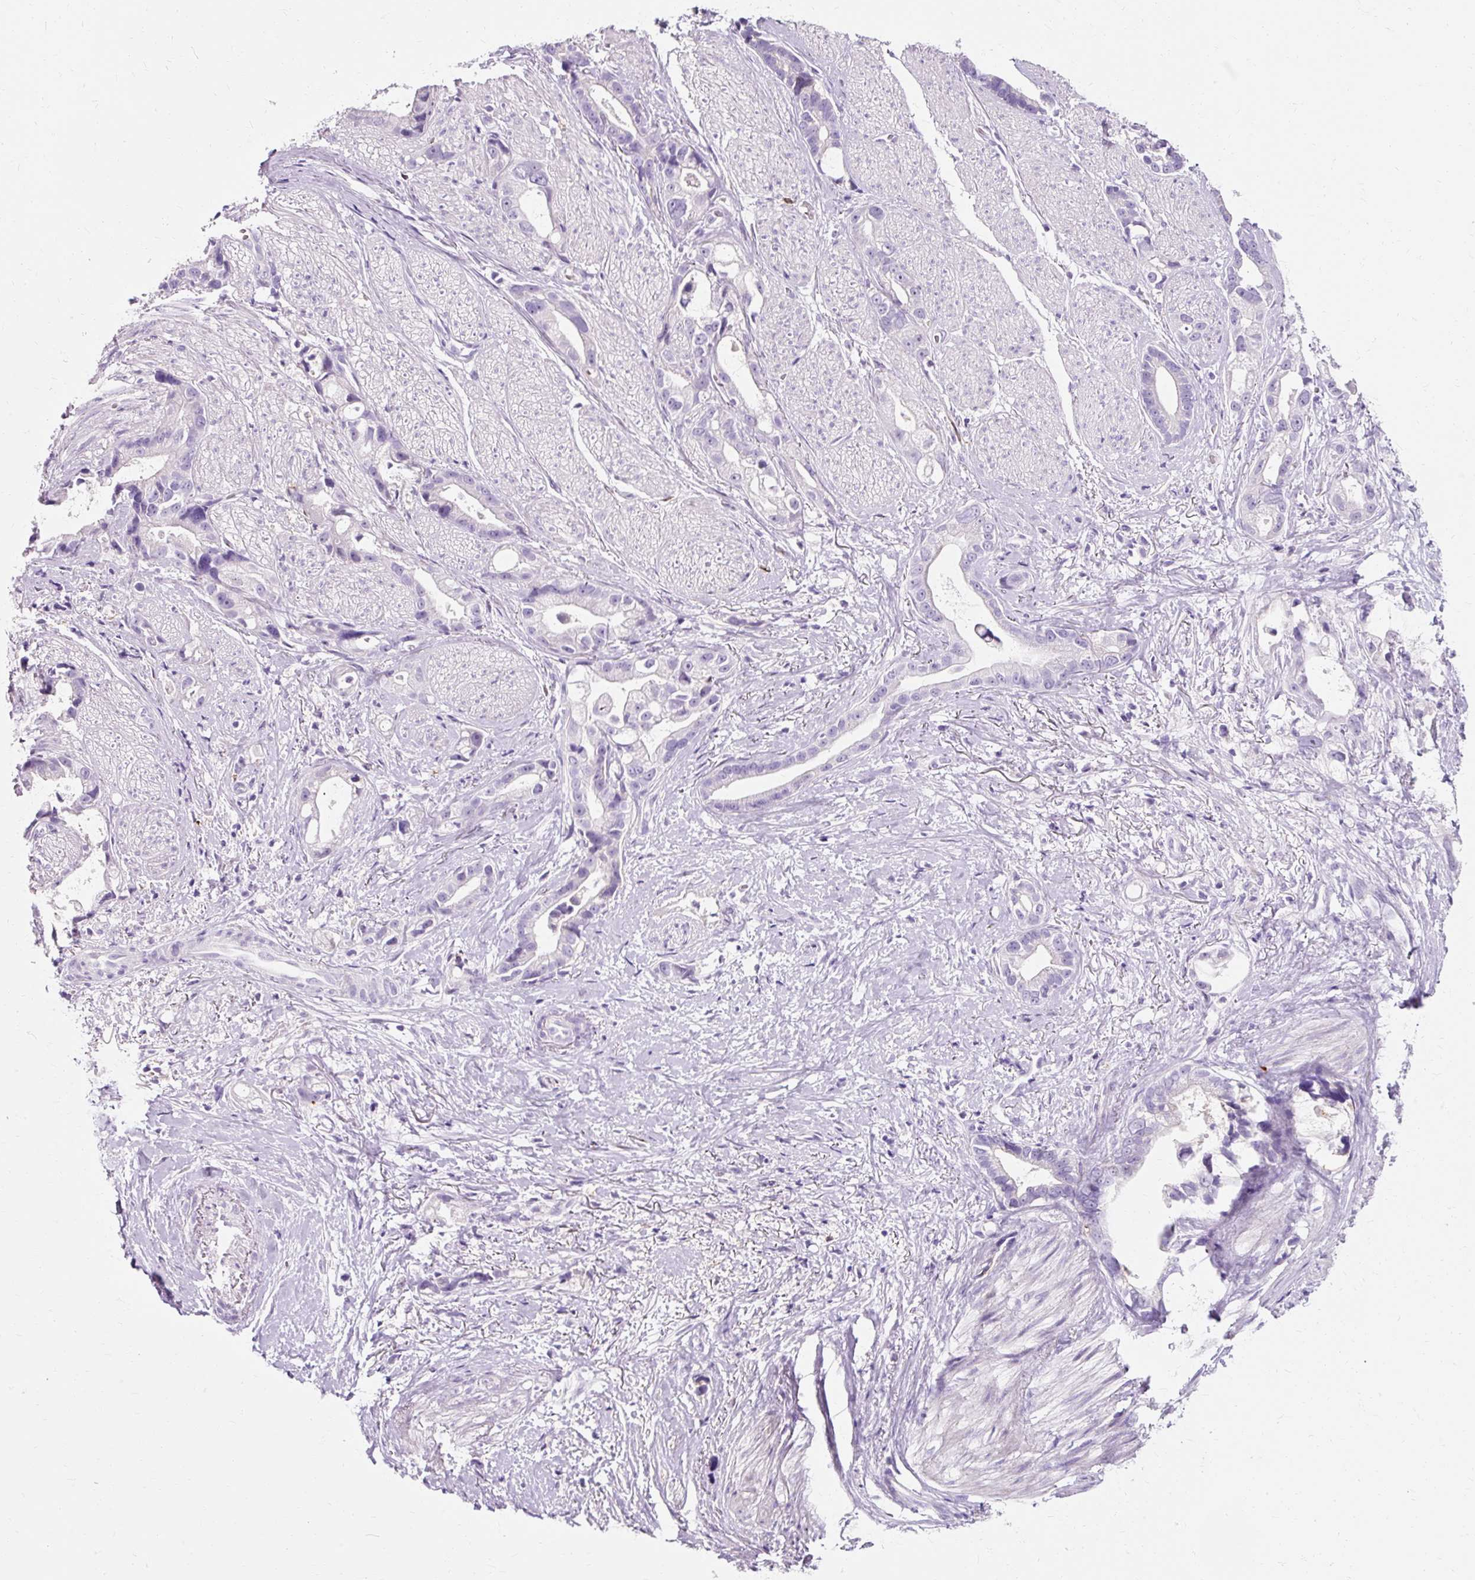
{"staining": {"intensity": "negative", "quantity": "none", "location": "none"}, "tissue": "stomach cancer", "cell_type": "Tumor cells", "image_type": "cancer", "snomed": [{"axis": "morphology", "description": "Adenocarcinoma, NOS"}, {"axis": "topography", "description": "Stomach"}], "caption": "The photomicrograph reveals no staining of tumor cells in stomach adenocarcinoma.", "gene": "CLDN25", "patient": {"sex": "male", "age": 55}}